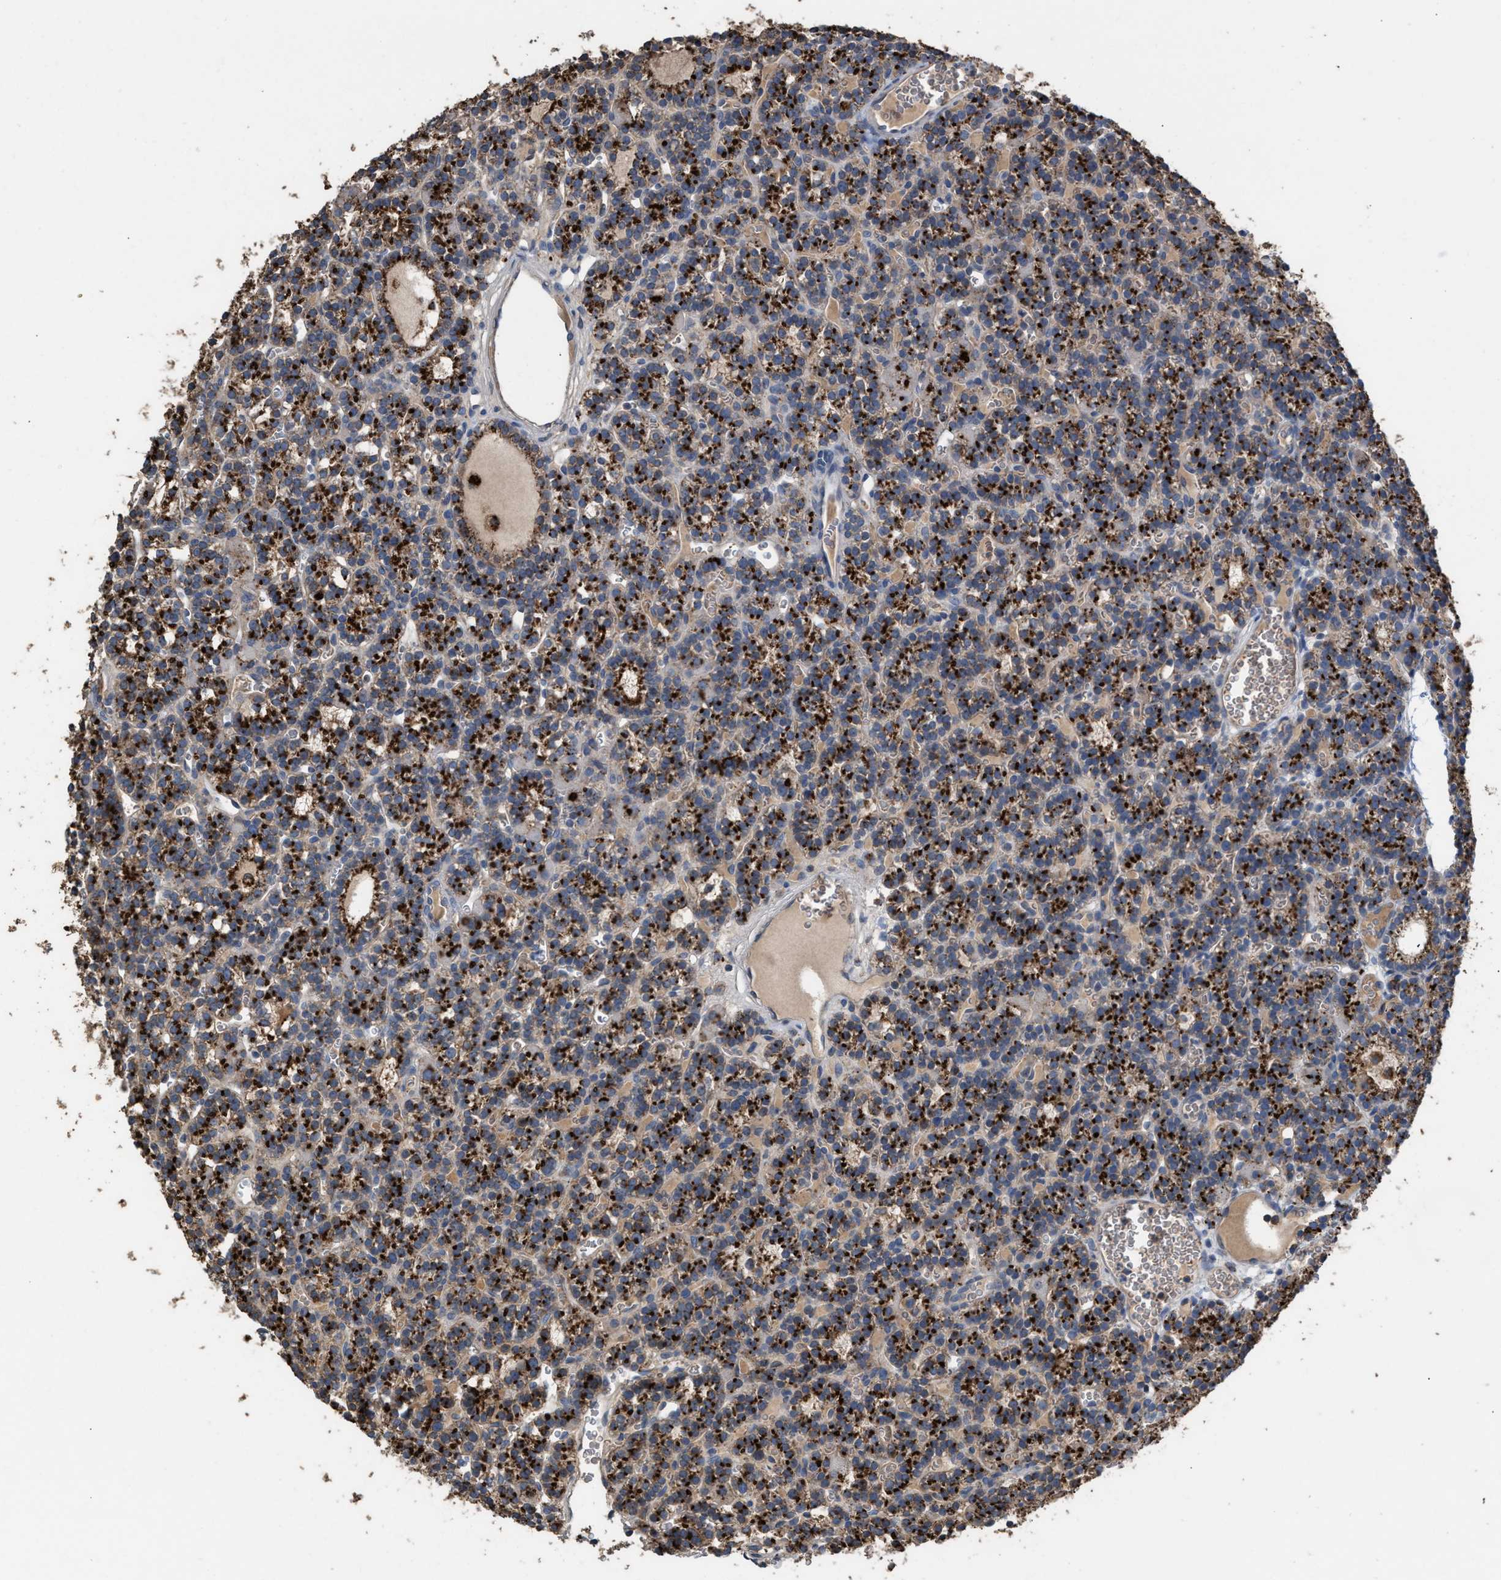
{"staining": {"intensity": "strong", "quantity": ">75%", "location": "cytoplasmic/membranous"}, "tissue": "parathyroid gland", "cell_type": "Glandular cells", "image_type": "normal", "snomed": [{"axis": "morphology", "description": "Normal tissue, NOS"}, {"axis": "morphology", "description": "Adenoma, NOS"}, {"axis": "topography", "description": "Parathyroid gland"}], "caption": "Immunohistochemistry (IHC) photomicrograph of benign parathyroid gland: parathyroid gland stained using immunohistochemistry (IHC) displays high levels of strong protein expression localized specifically in the cytoplasmic/membranous of glandular cells, appearing as a cytoplasmic/membranous brown color.", "gene": "ELMO3", "patient": {"sex": "female", "age": 58}}